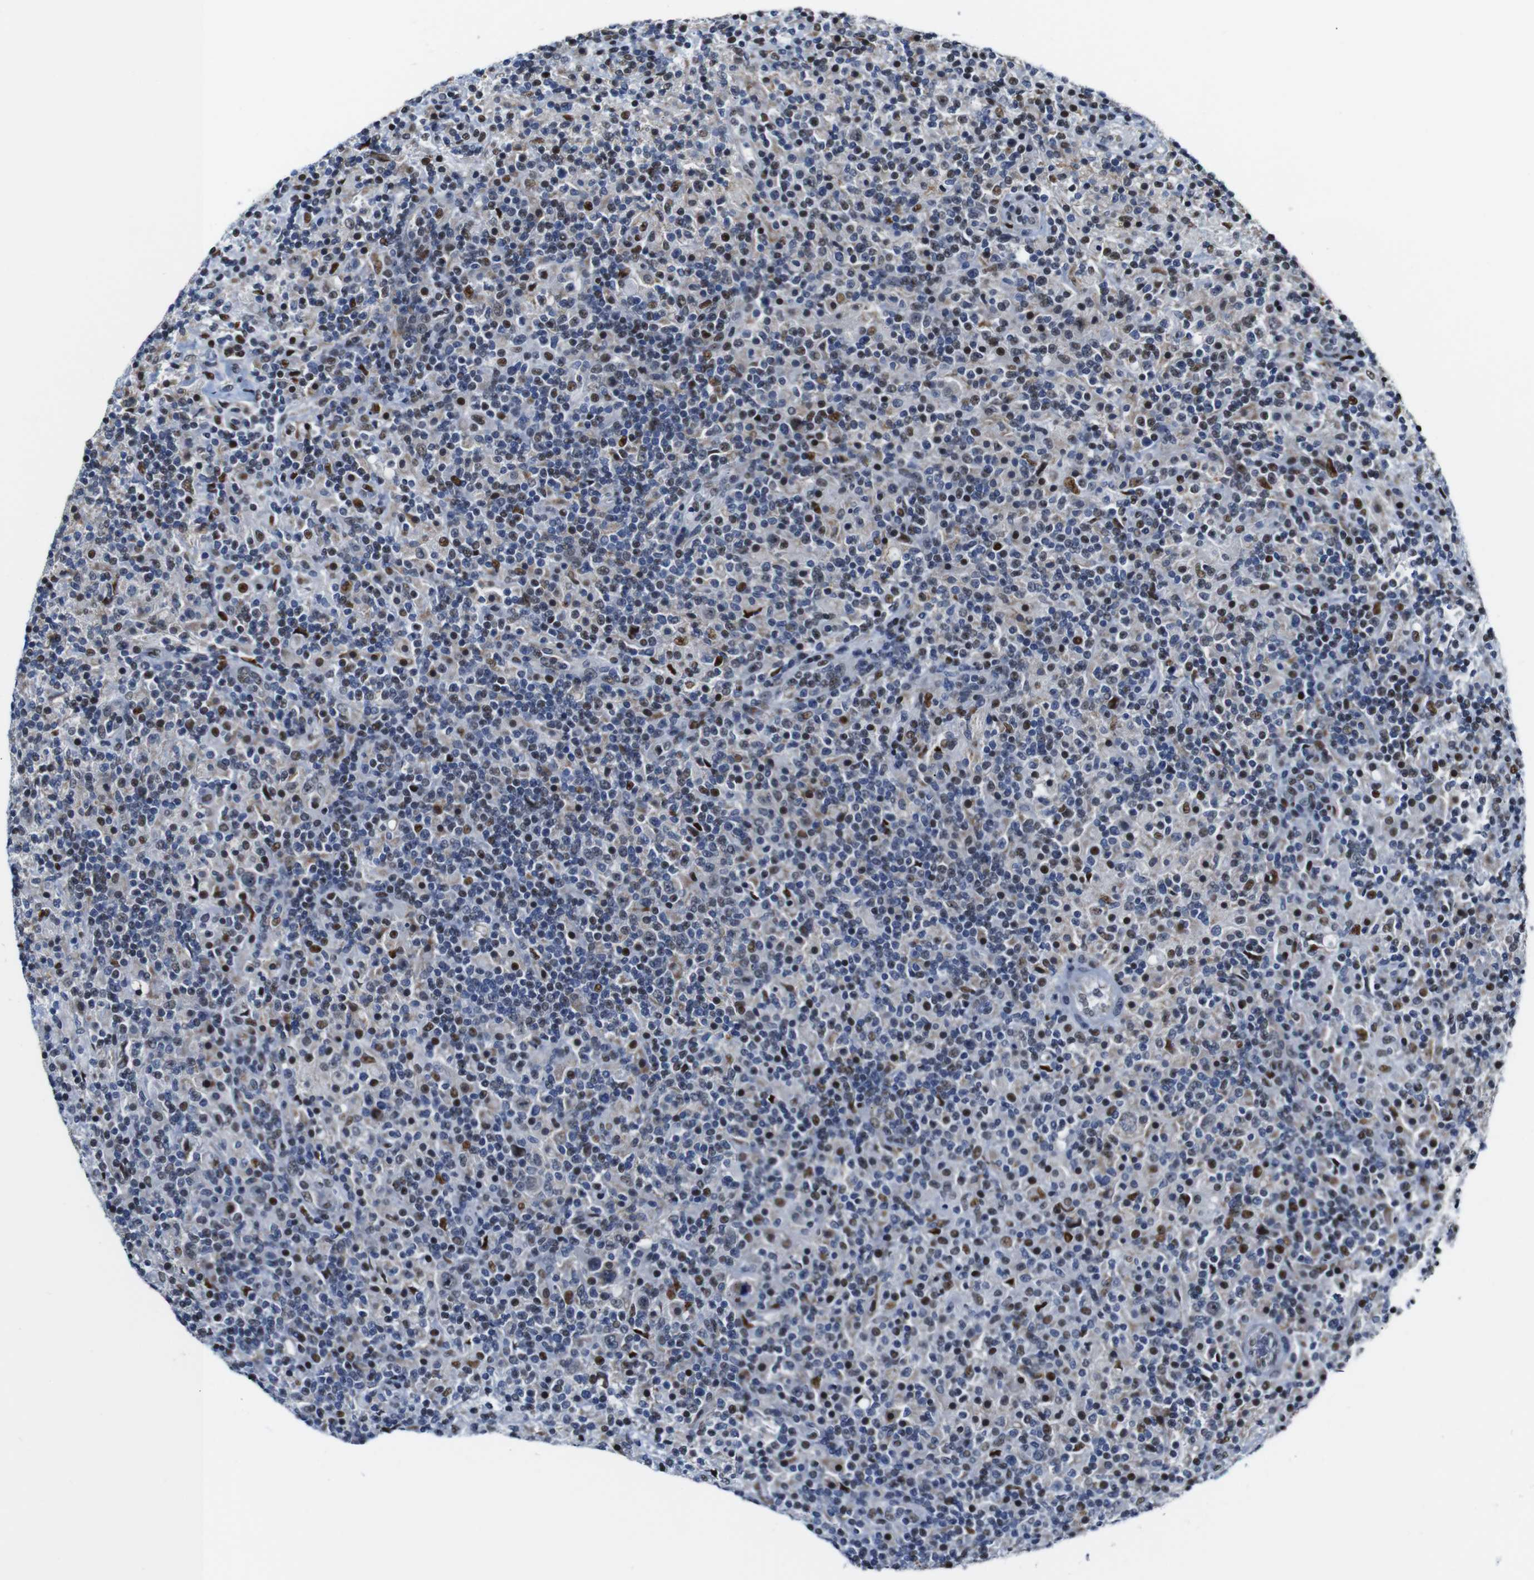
{"staining": {"intensity": "moderate", "quantity": "25%-75%", "location": "nuclear"}, "tissue": "lymphoma", "cell_type": "Tumor cells", "image_type": "cancer", "snomed": [{"axis": "morphology", "description": "Hodgkin's disease, NOS"}, {"axis": "topography", "description": "Lymph node"}], "caption": "A histopathology image showing moderate nuclear staining in about 25%-75% of tumor cells in Hodgkin's disease, as visualized by brown immunohistochemical staining.", "gene": "GATA6", "patient": {"sex": "male", "age": 70}}